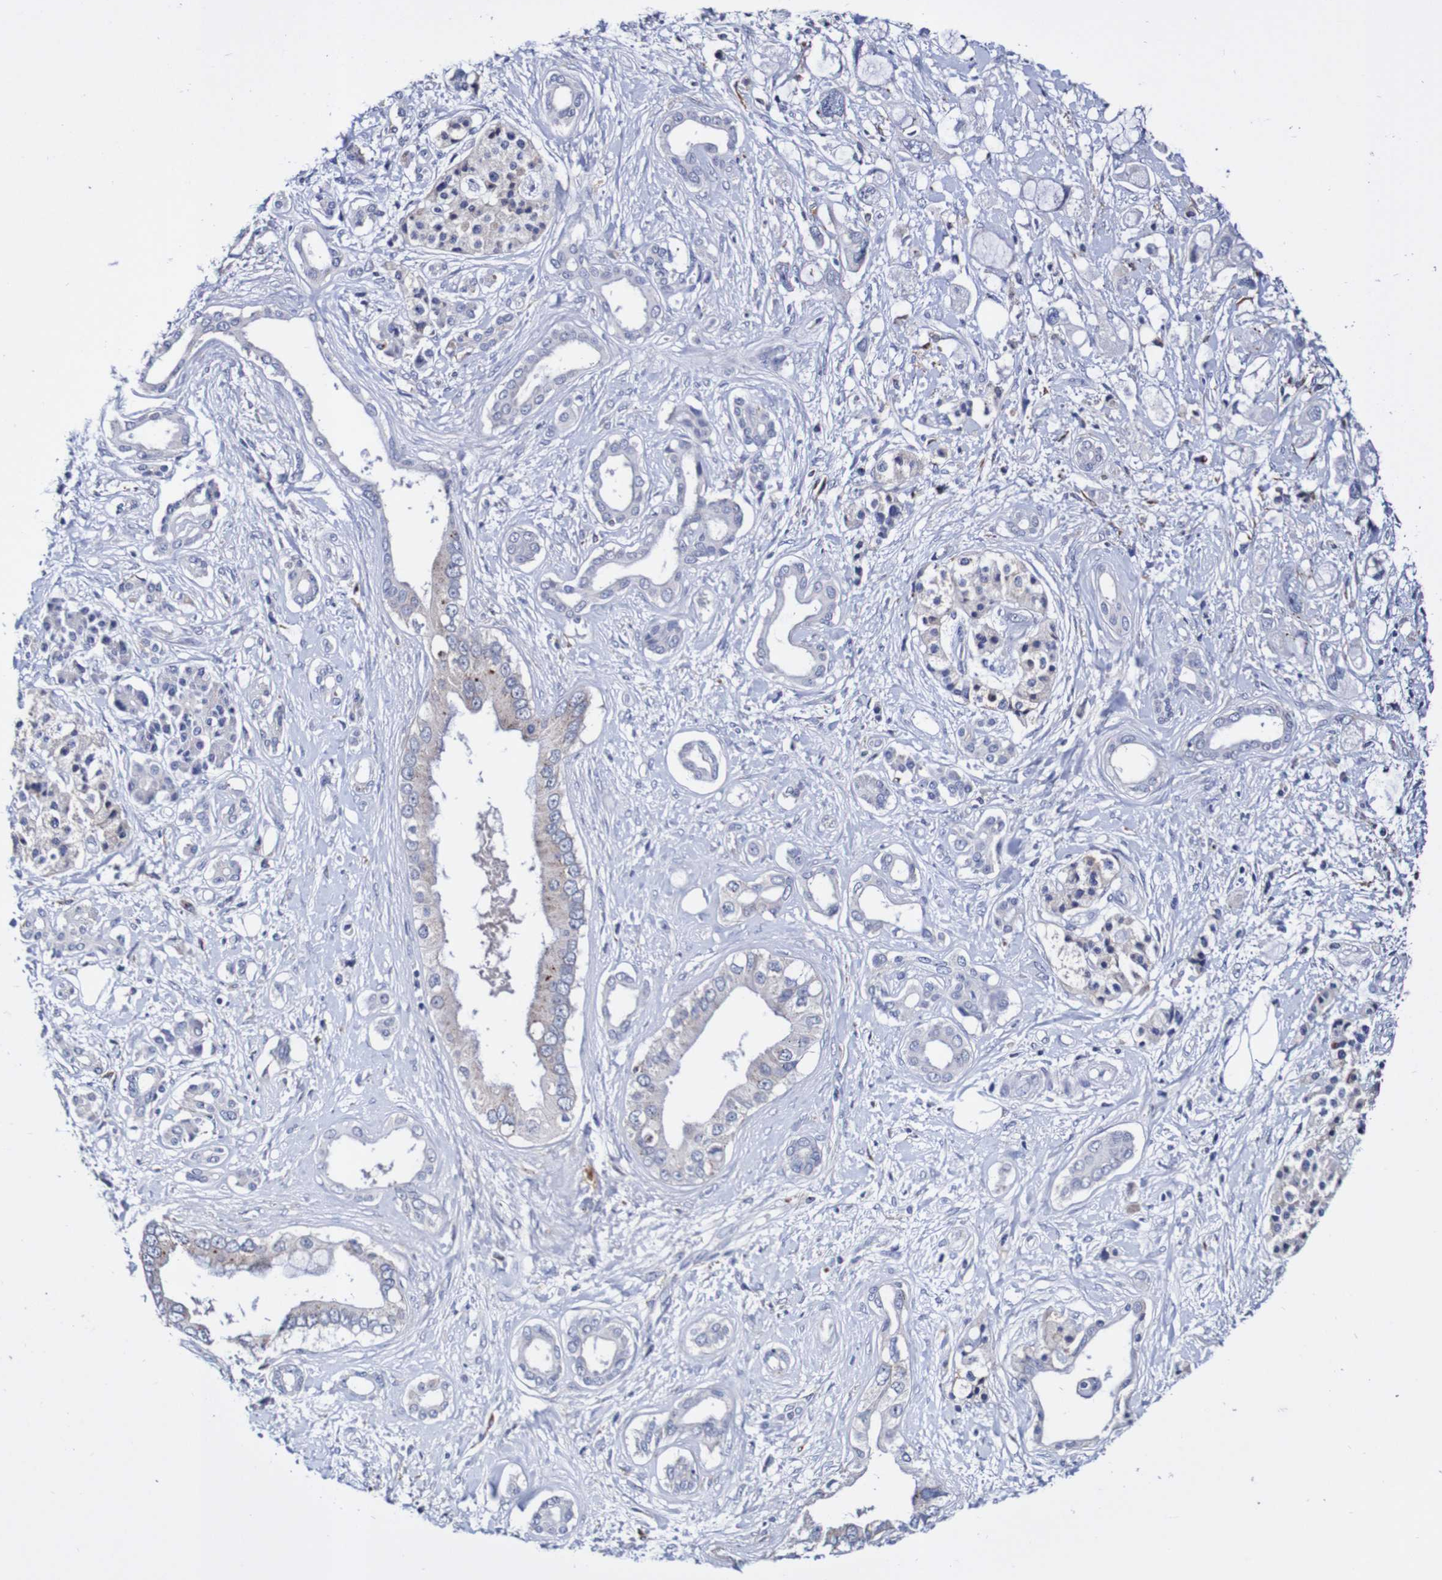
{"staining": {"intensity": "negative", "quantity": "none", "location": "none"}, "tissue": "pancreatic cancer", "cell_type": "Tumor cells", "image_type": "cancer", "snomed": [{"axis": "morphology", "description": "Adenocarcinoma, NOS"}, {"axis": "topography", "description": "Pancreas"}], "caption": "Image shows no significant protein staining in tumor cells of adenocarcinoma (pancreatic).", "gene": "SEZ6", "patient": {"sex": "female", "age": 56}}